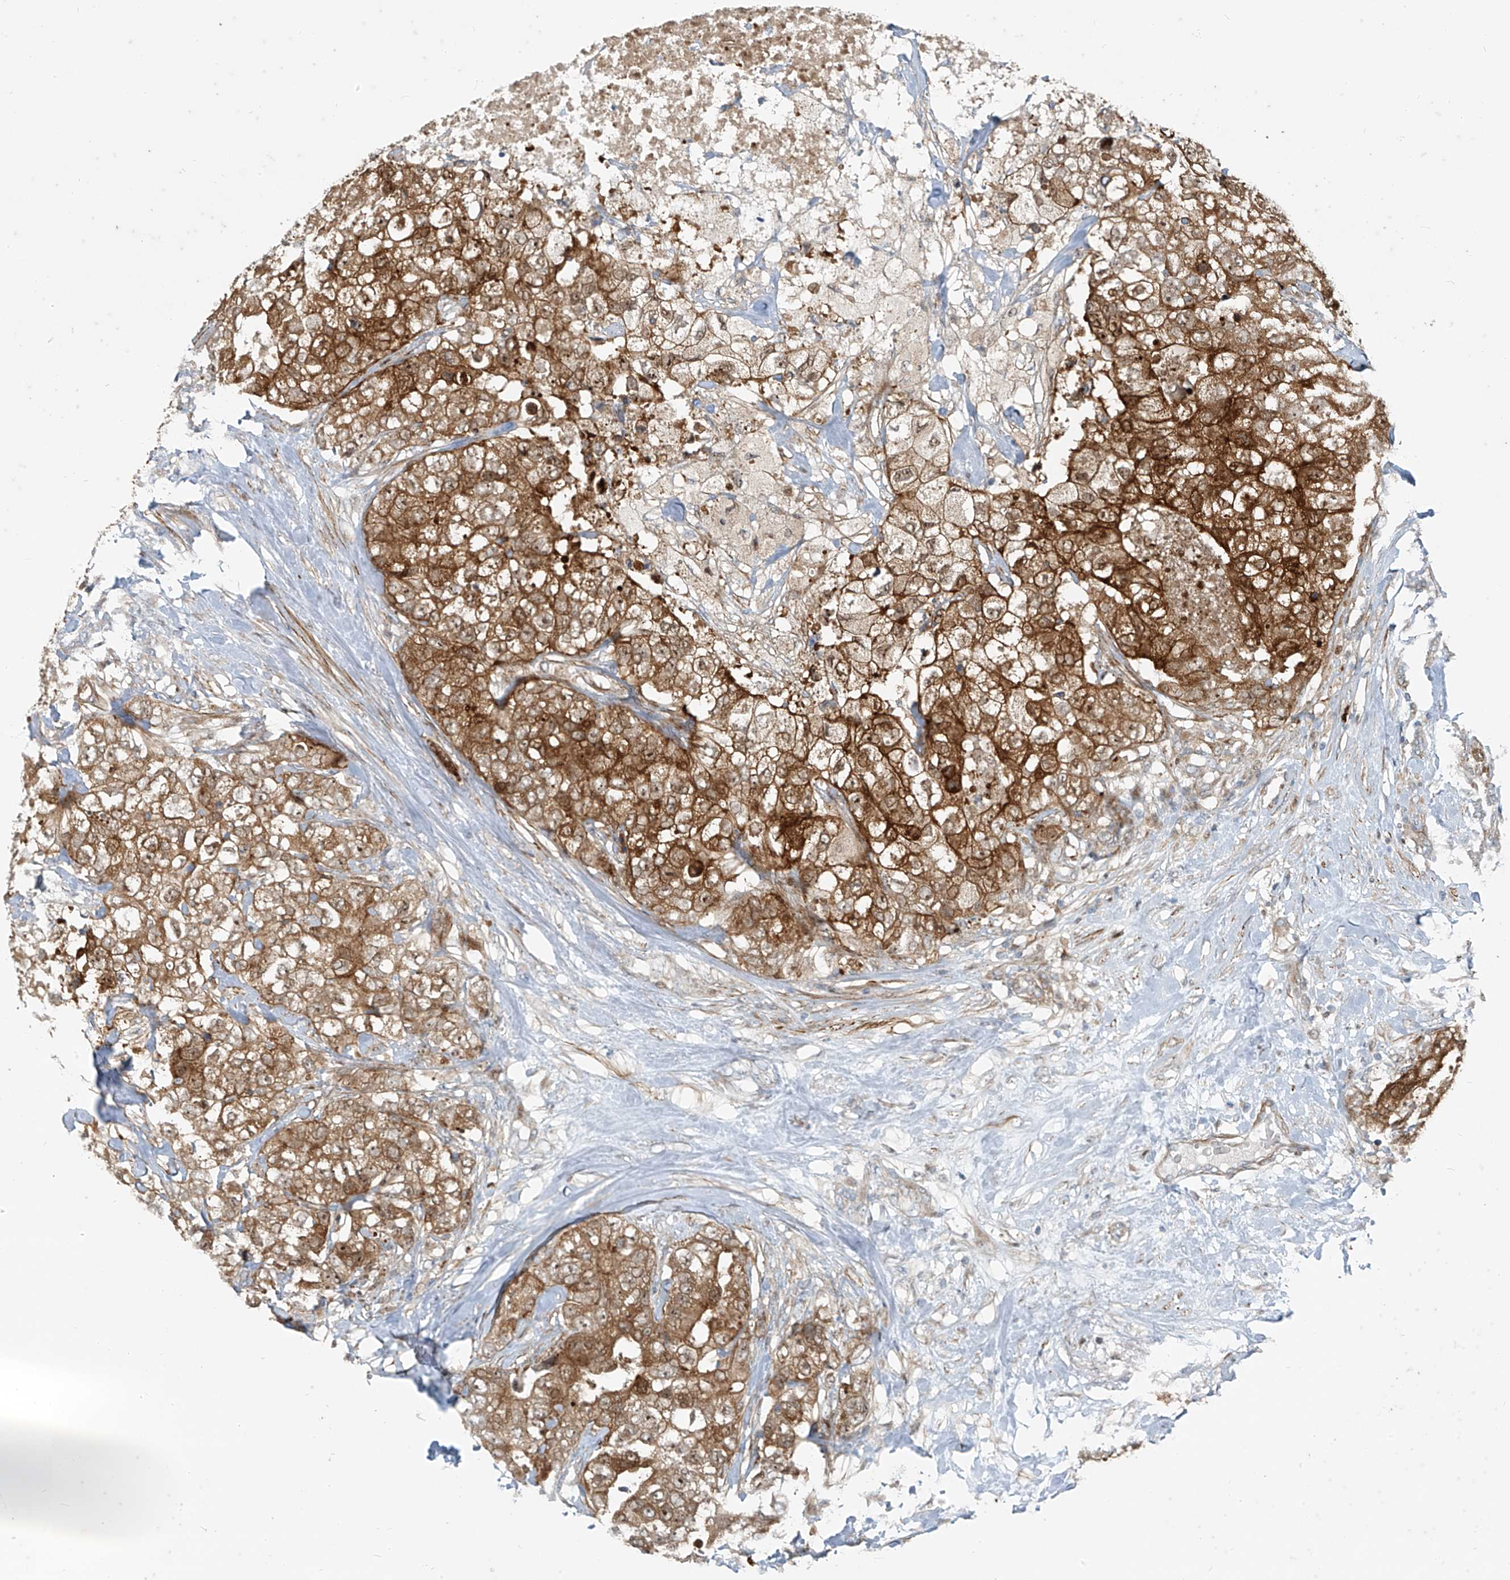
{"staining": {"intensity": "moderate", "quantity": ">75%", "location": "cytoplasmic/membranous,nuclear"}, "tissue": "breast cancer", "cell_type": "Tumor cells", "image_type": "cancer", "snomed": [{"axis": "morphology", "description": "Duct carcinoma"}, {"axis": "topography", "description": "Breast"}], "caption": "High-magnification brightfield microscopy of breast cancer stained with DAB (3,3'-diaminobenzidine) (brown) and counterstained with hematoxylin (blue). tumor cells exhibit moderate cytoplasmic/membranous and nuclear positivity is identified in approximately>75% of cells.", "gene": "PPCS", "patient": {"sex": "female", "age": 62}}